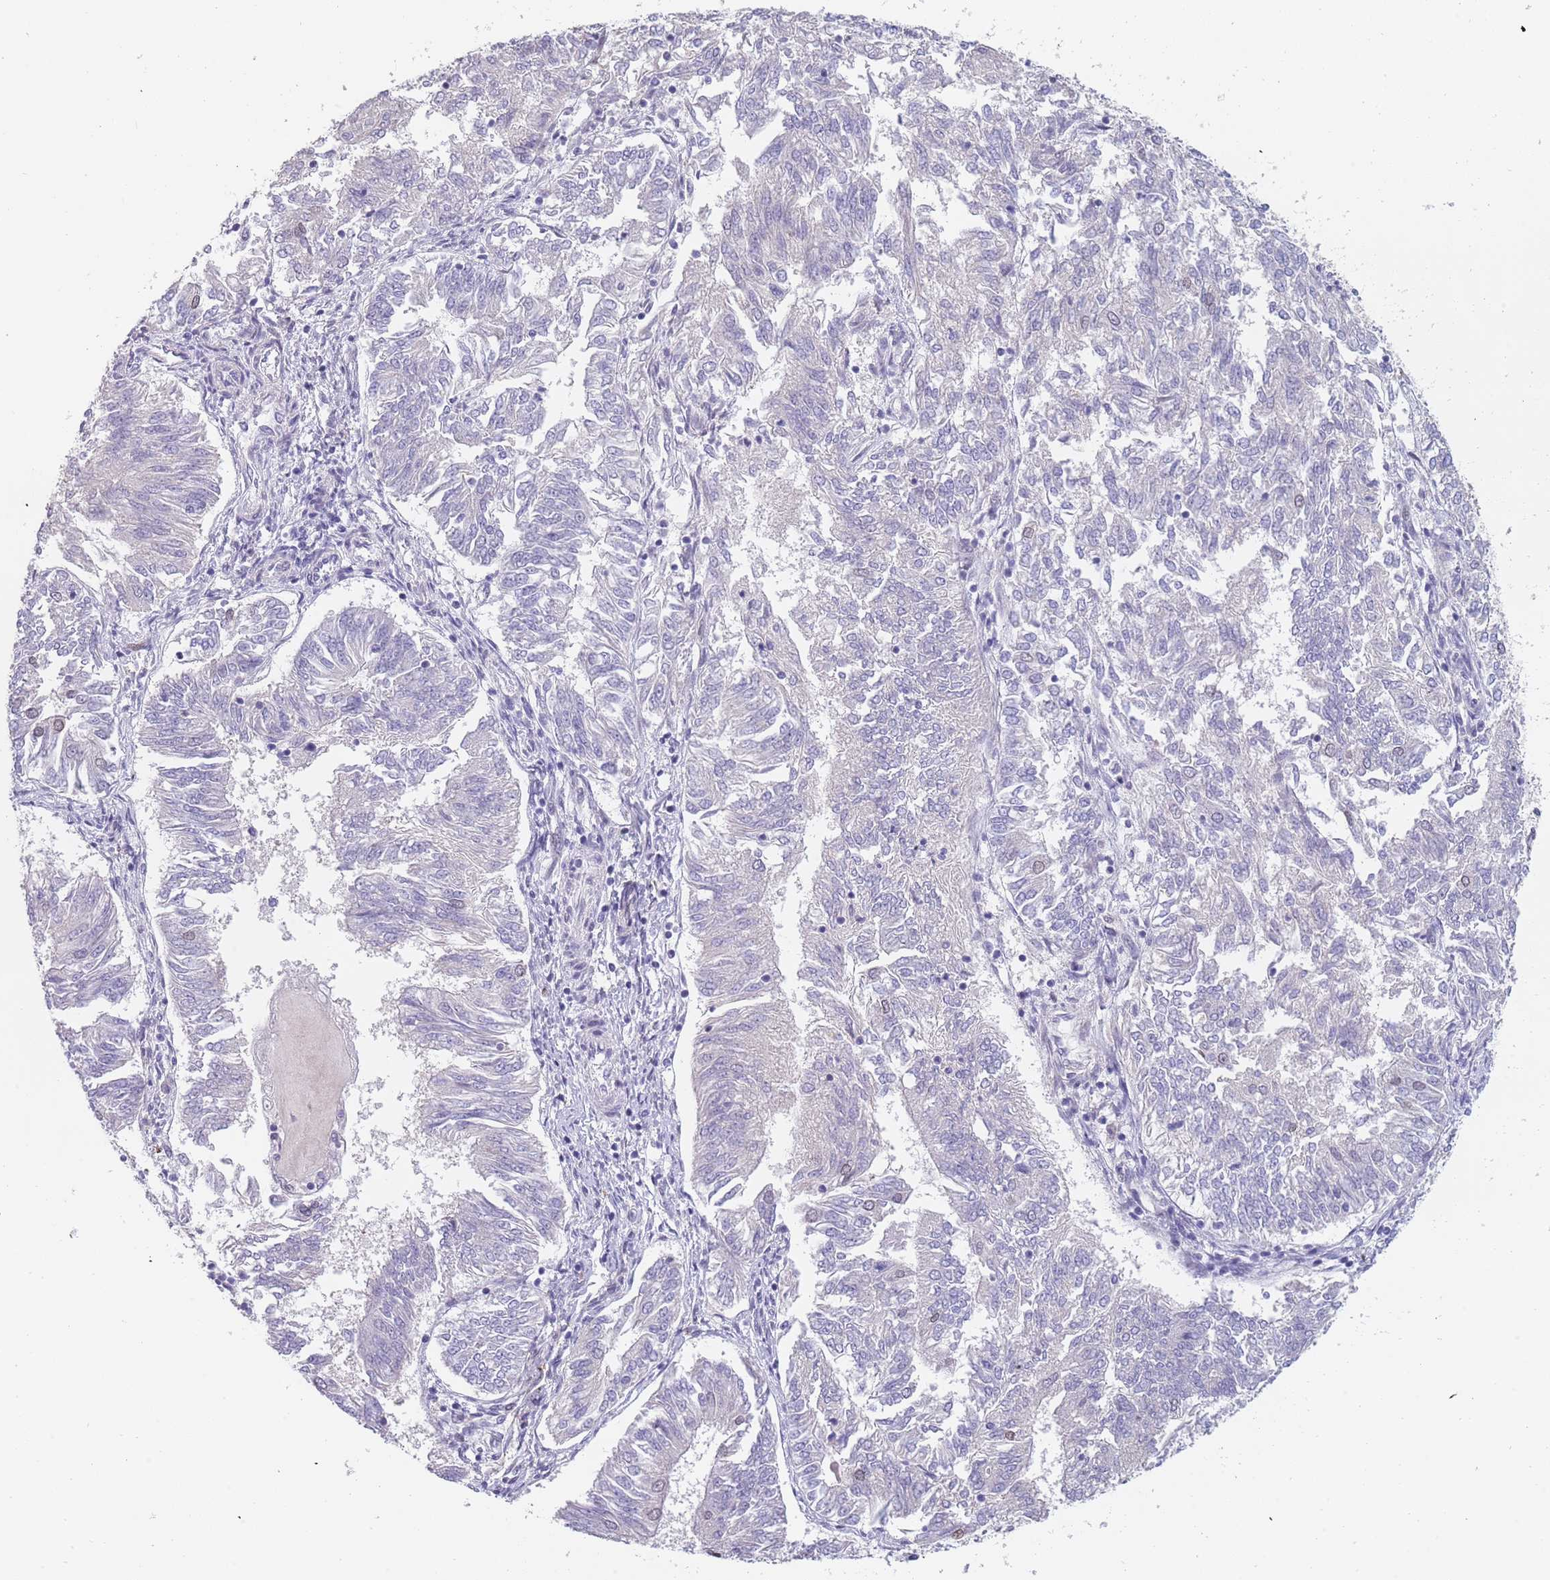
{"staining": {"intensity": "negative", "quantity": "none", "location": "none"}, "tissue": "endometrial cancer", "cell_type": "Tumor cells", "image_type": "cancer", "snomed": [{"axis": "morphology", "description": "Adenocarcinoma, NOS"}, {"axis": "topography", "description": "Endometrium"}], "caption": "An immunohistochemistry (IHC) histopathology image of endometrial adenocarcinoma is shown. There is no staining in tumor cells of endometrial adenocarcinoma. (DAB immunohistochemistry (IHC) visualized using brightfield microscopy, high magnification).", "gene": "KLHDC2", "patient": {"sex": "female", "age": 58}}